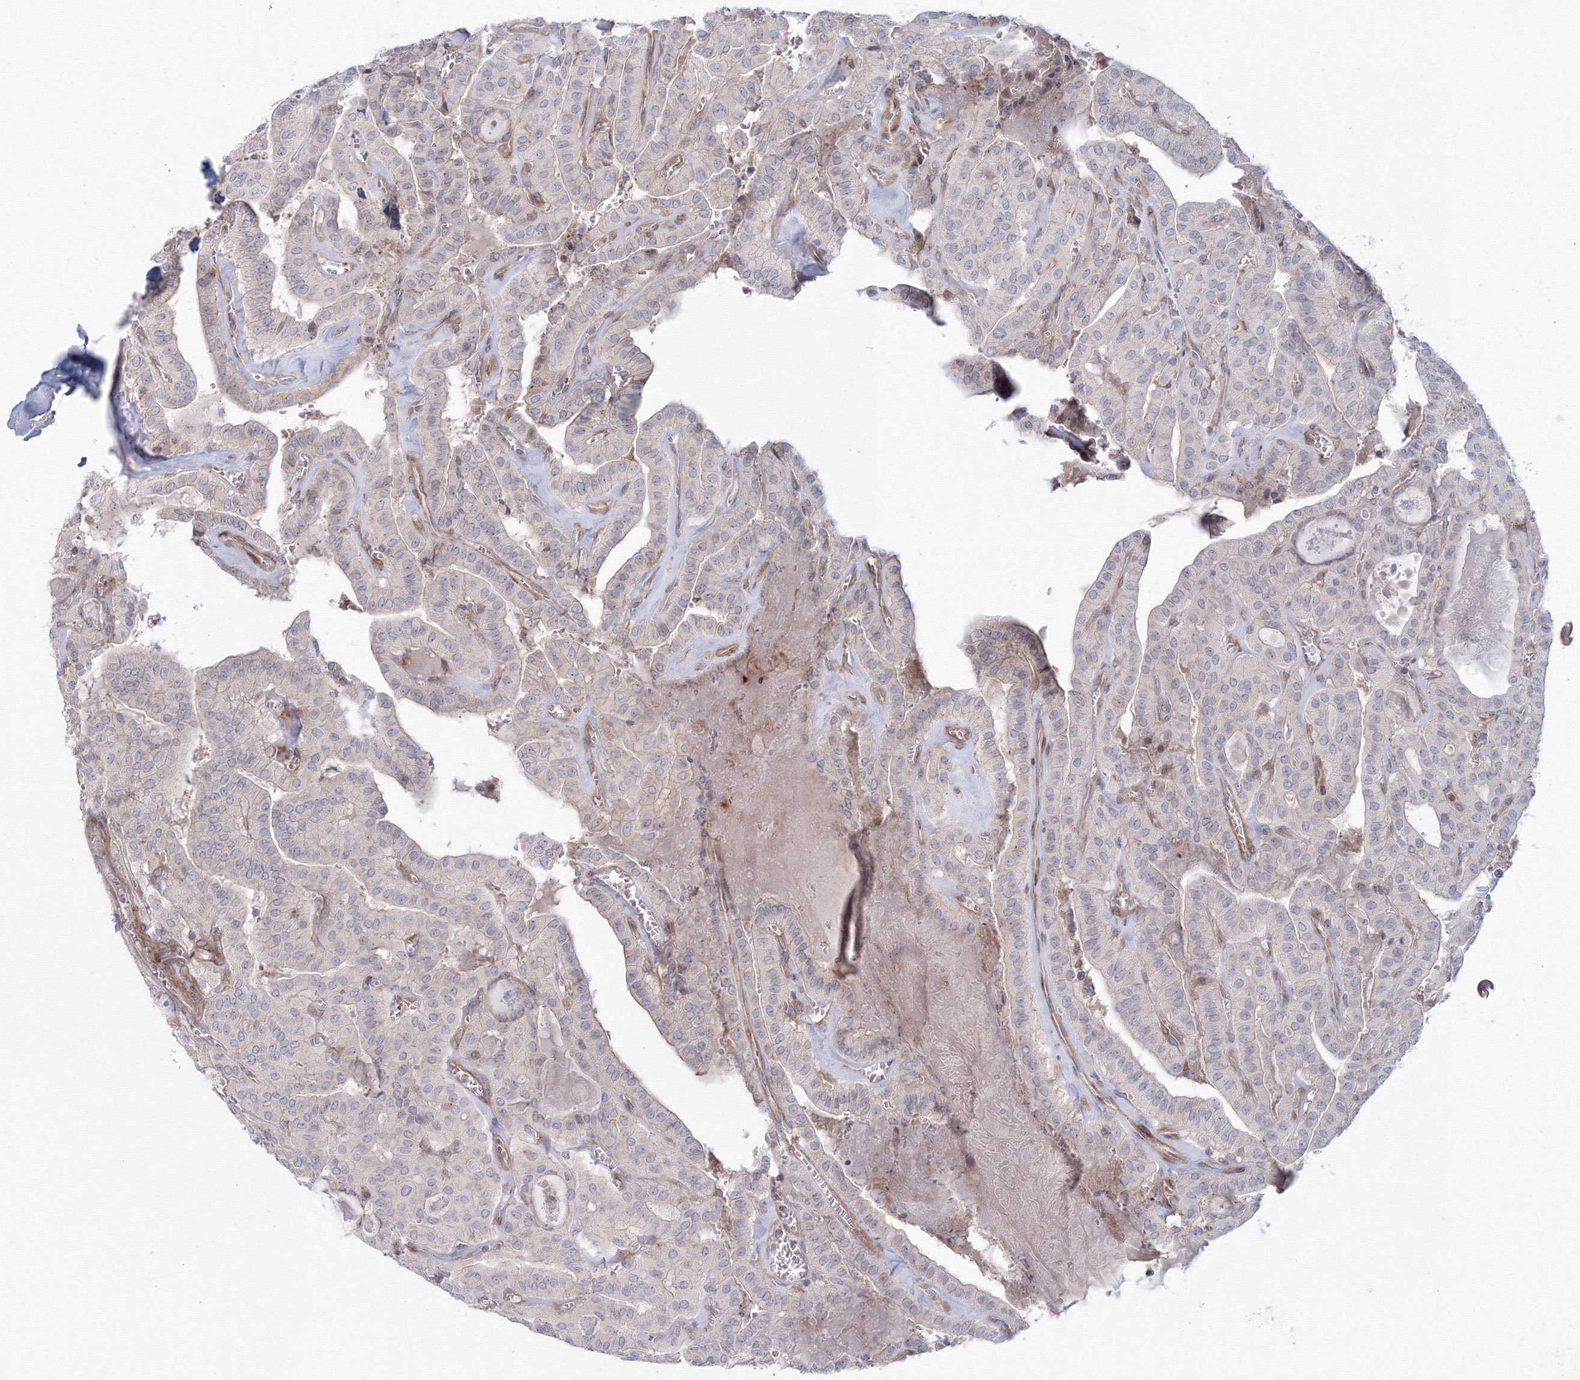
{"staining": {"intensity": "negative", "quantity": "none", "location": "none"}, "tissue": "thyroid cancer", "cell_type": "Tumor cells", "image_type": "cancer", "snomed": [{"axis": "morphology", "description": "Papillary adenocarcinoma, NOS"}, {"axis": "topography", "description": "Thyroid gland"}], "caption": "Thyroid cancer (papillary adenocarcinoma) was stained to show a protein in brown. There is no significant positivity in tumor cells.", "gene": "SH3PXD2A", "patient": {"sex": "male", "age": 52}}